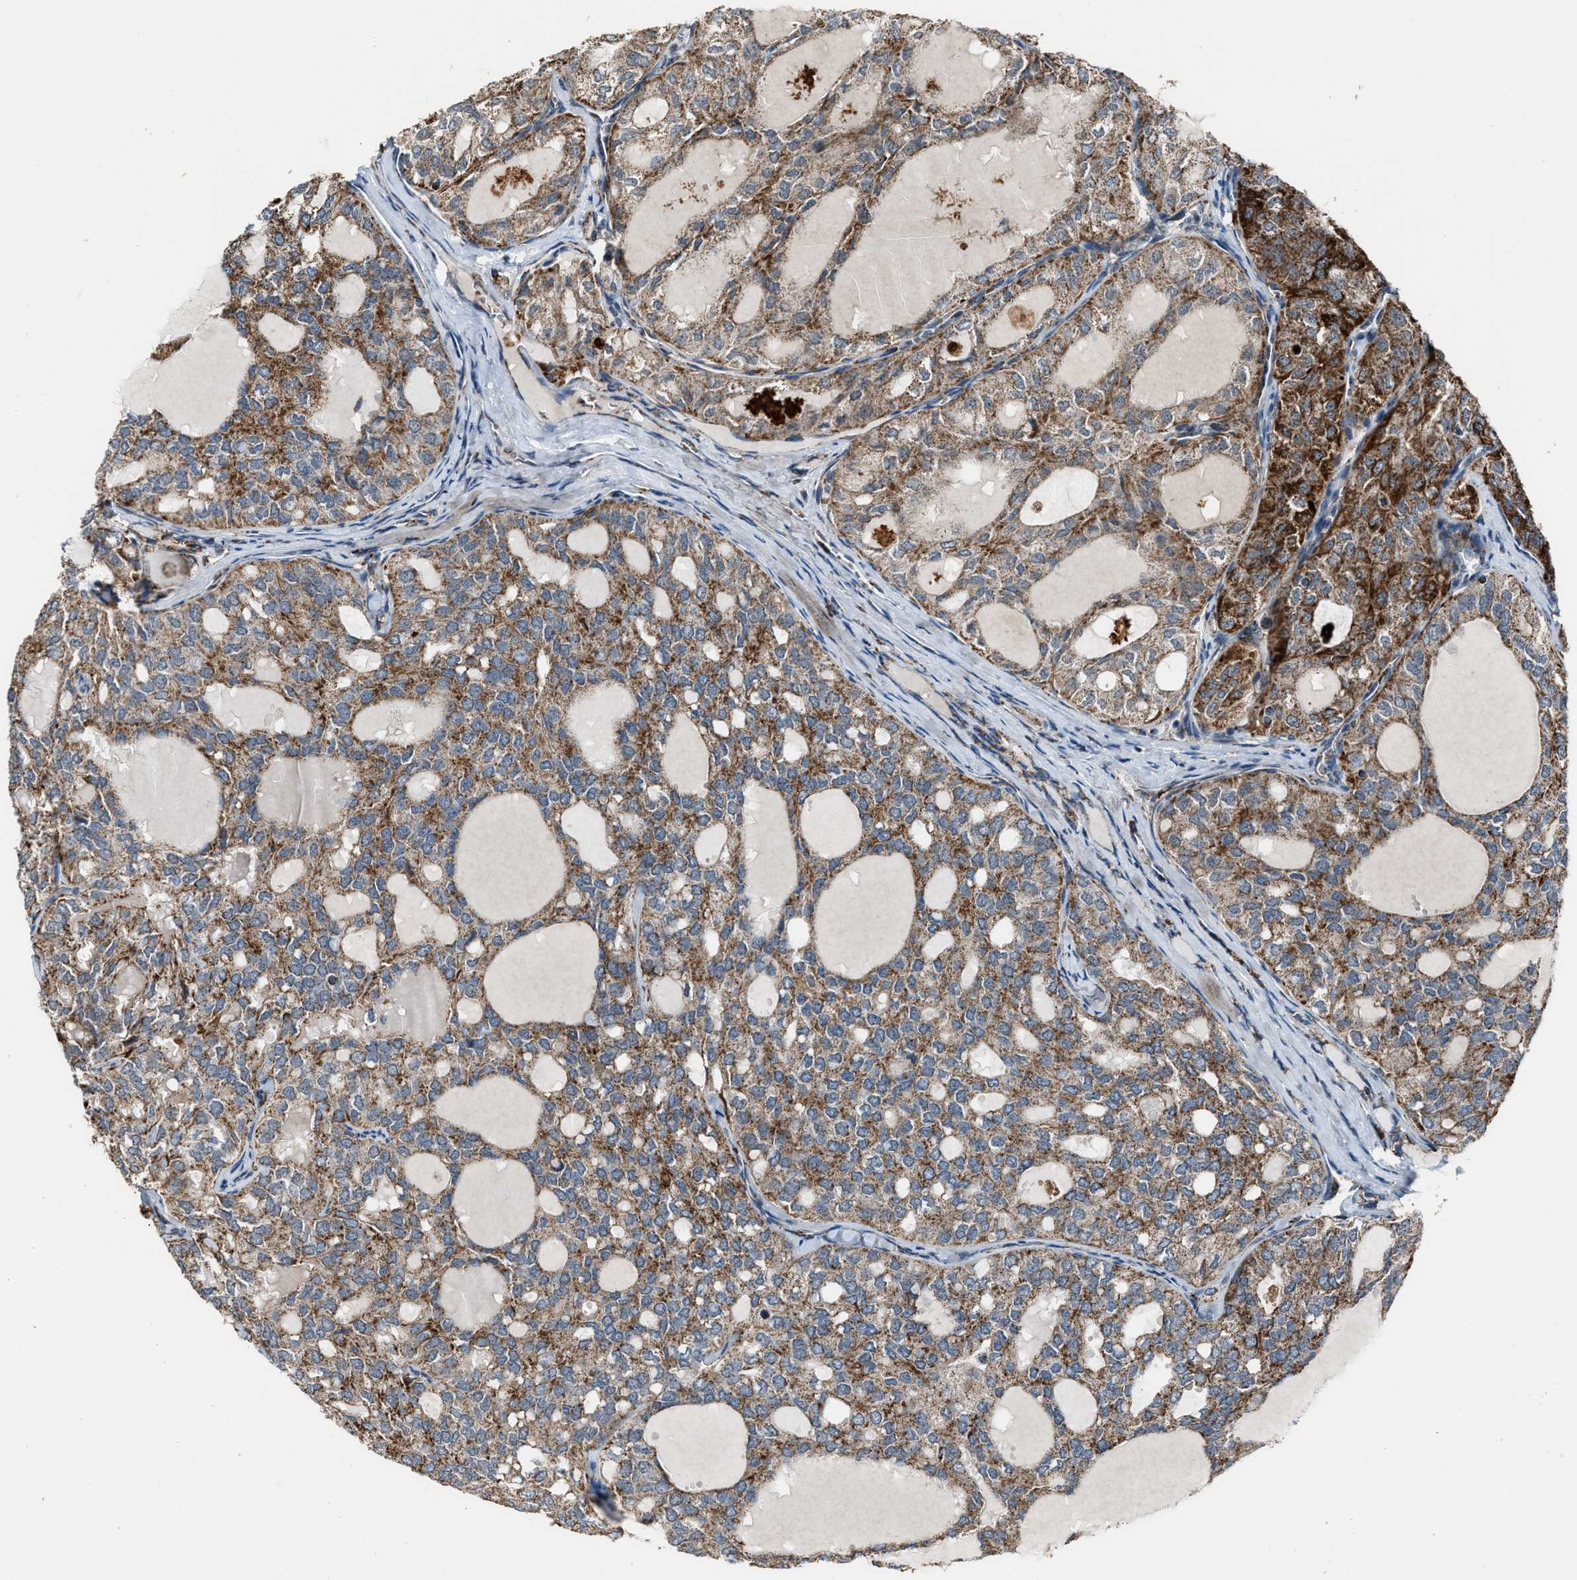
{"staining": {"intensity": "strong", "quantity": ">75%", "location": "cytoplasmic/membranous"}, "tissue": "thyroid cancer", "cell_type": "Tumor cells", "image_type": "cancer", "snomed": [{"axis": "morphology", "description": "Follicular adenoma carcinoma, NOS"}, {"axis": "topography", "description": "Thyroid gland"}], "caption": "The photomicrograph demonstrates staining of thyroid cancer (follicular adenoma carcinoma), revealing strong cytoplasmic/membranous protein expression (brown color) within tumor cells. (DAB IHC with brightfield microscopy, high magnification).", "gene": "CHN2", "patient": {"sex": "male", "age": 75}}